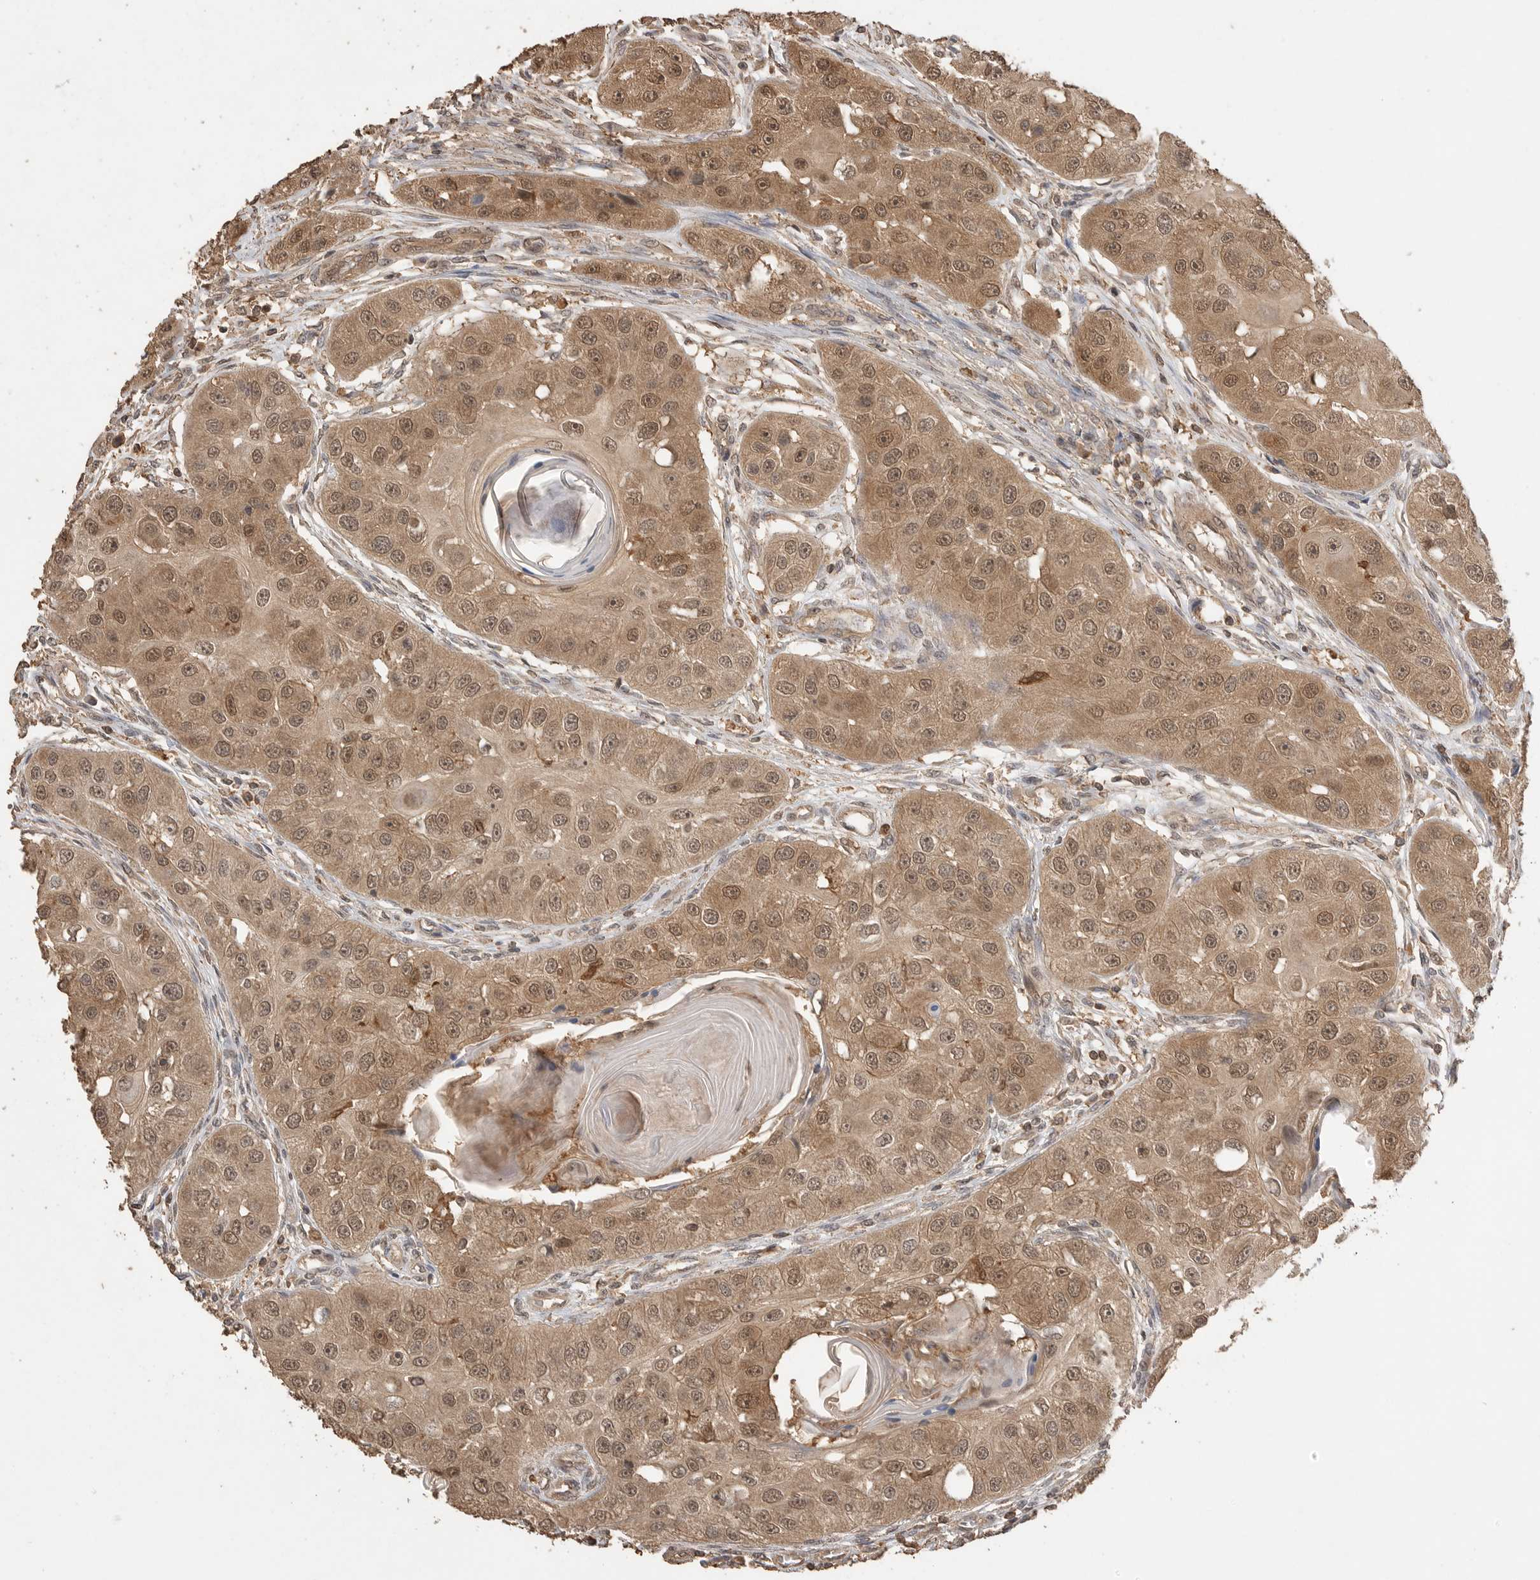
{"staining": {"intensity": "moderate", "quantity": ">75%", "location": "cytoplasmic/membranous,nuclear"}, "tissue": "head and neck cancer", "cell_type": "Tumor cells", "image_type": "cancer", "snomed": [{"axis": "morphology", "description": "Normal tissue, NOS"}, {"axis": "morphology", "description": "Squamous cell carcinoma, NOS"}, {"axis": "topography", "description": "Skeletal muscle"}, {"axis": "topography", "description": "Head-Neck"}], "caption": "Immunohistochemical staining of human head and neck squamous cell carcinoma shows medium levels of moderate cytoplasmic/membranous and nuclear protein expression in approximately >75% of tumor cells. (DAB (3,3'-diaminobenzidine) = brown stain, brightfield microscopy at high magnification).", "gene": "MAP2K1", "patient": {"sex": "male", "age": 51}}